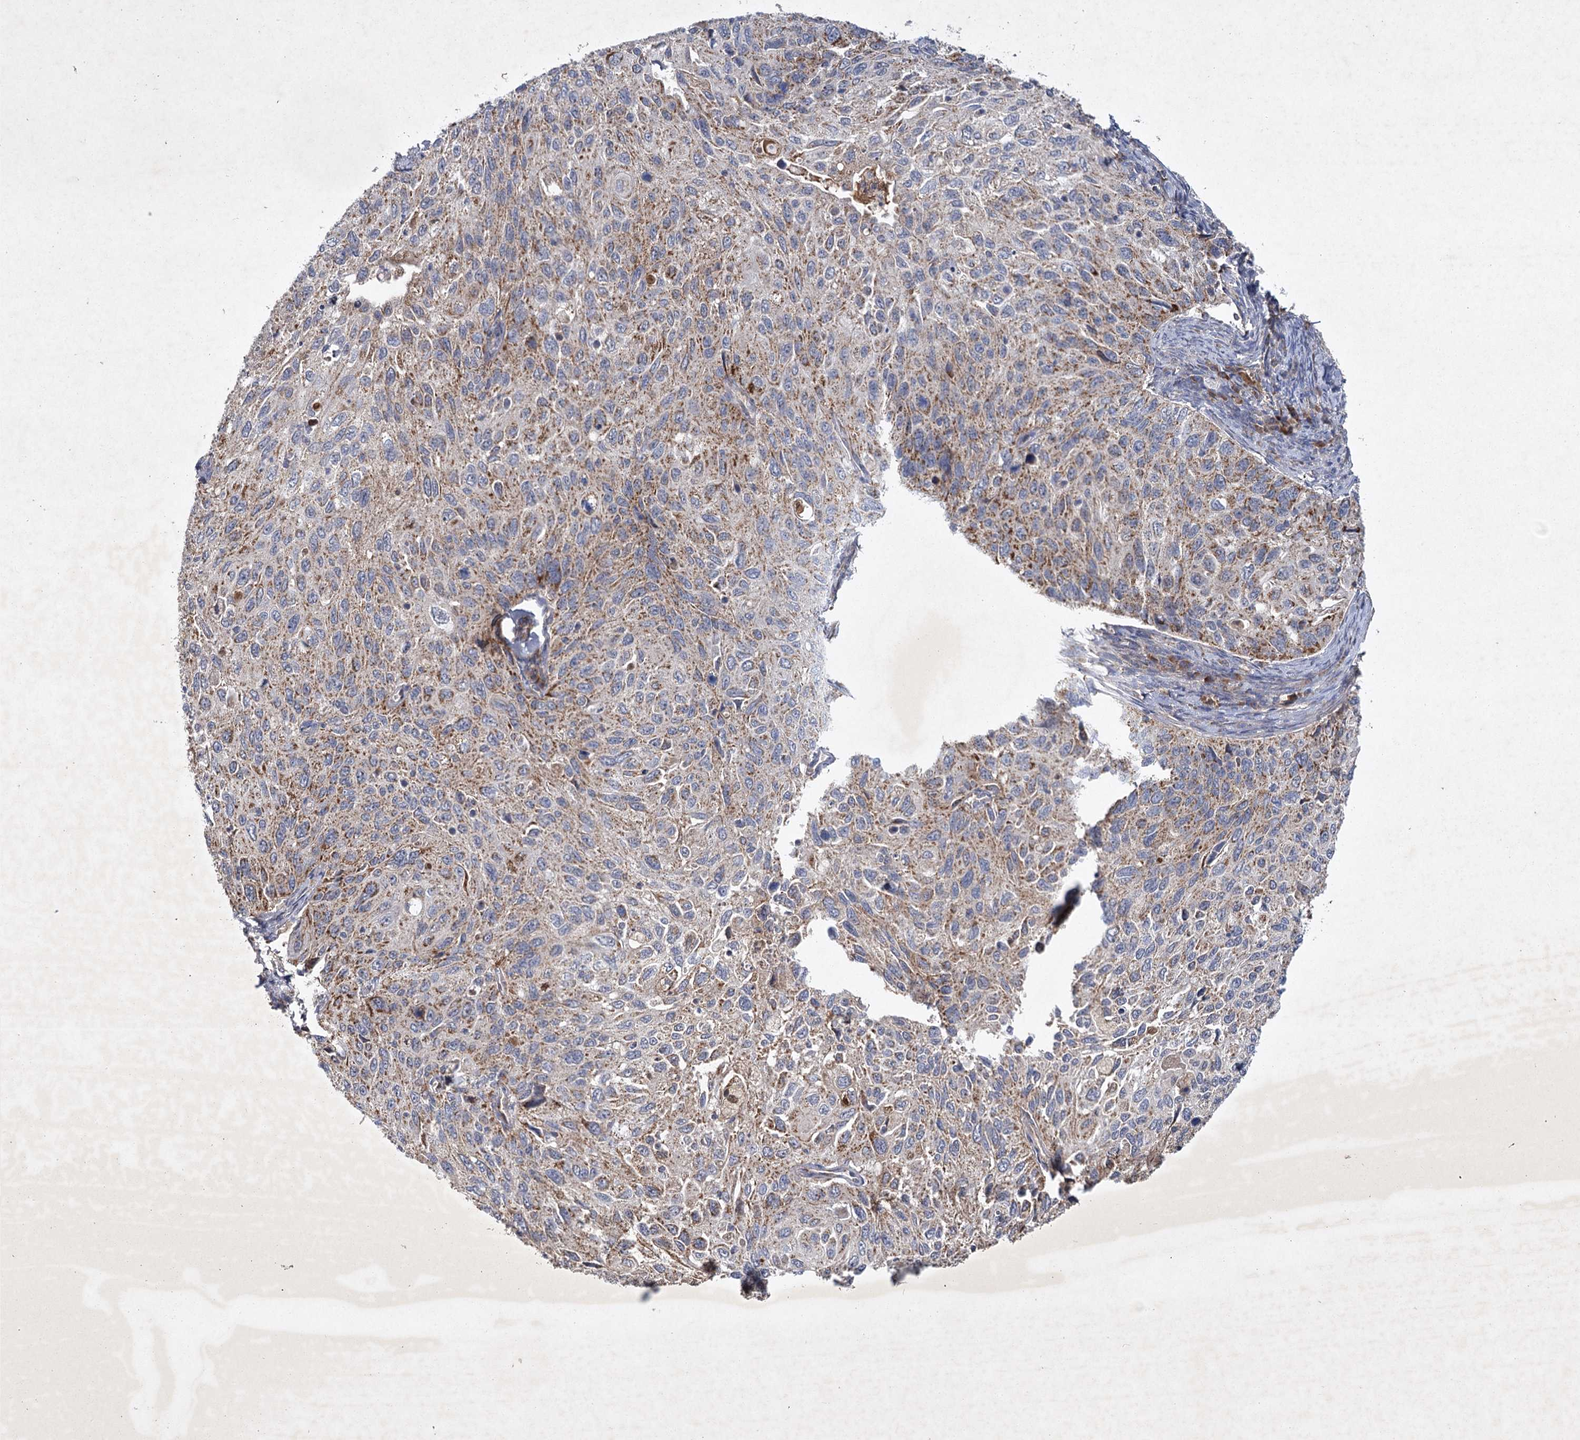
{"staining": {"intensity": "moderate", "quantity": ">75%", "location": "cytoplasmic/membranous"}, "tissue": "cervical cancer", "cell_type": "Tumor cells", "image_type": "cancer", "snomed": [{"axis": "morphology", "description": "Squamous cell carcinoma, NOS"}, {"axis": "topography", "description": "Cervix"}], "caption": "Brown immunohistochemical staining in human cervical cancer demonstrates moderate cytoplasmic/membranous staining in approximately >75% of tumor cells.", "gene": "MRPL44", "patient": {"sex": "female", "age": 70}}